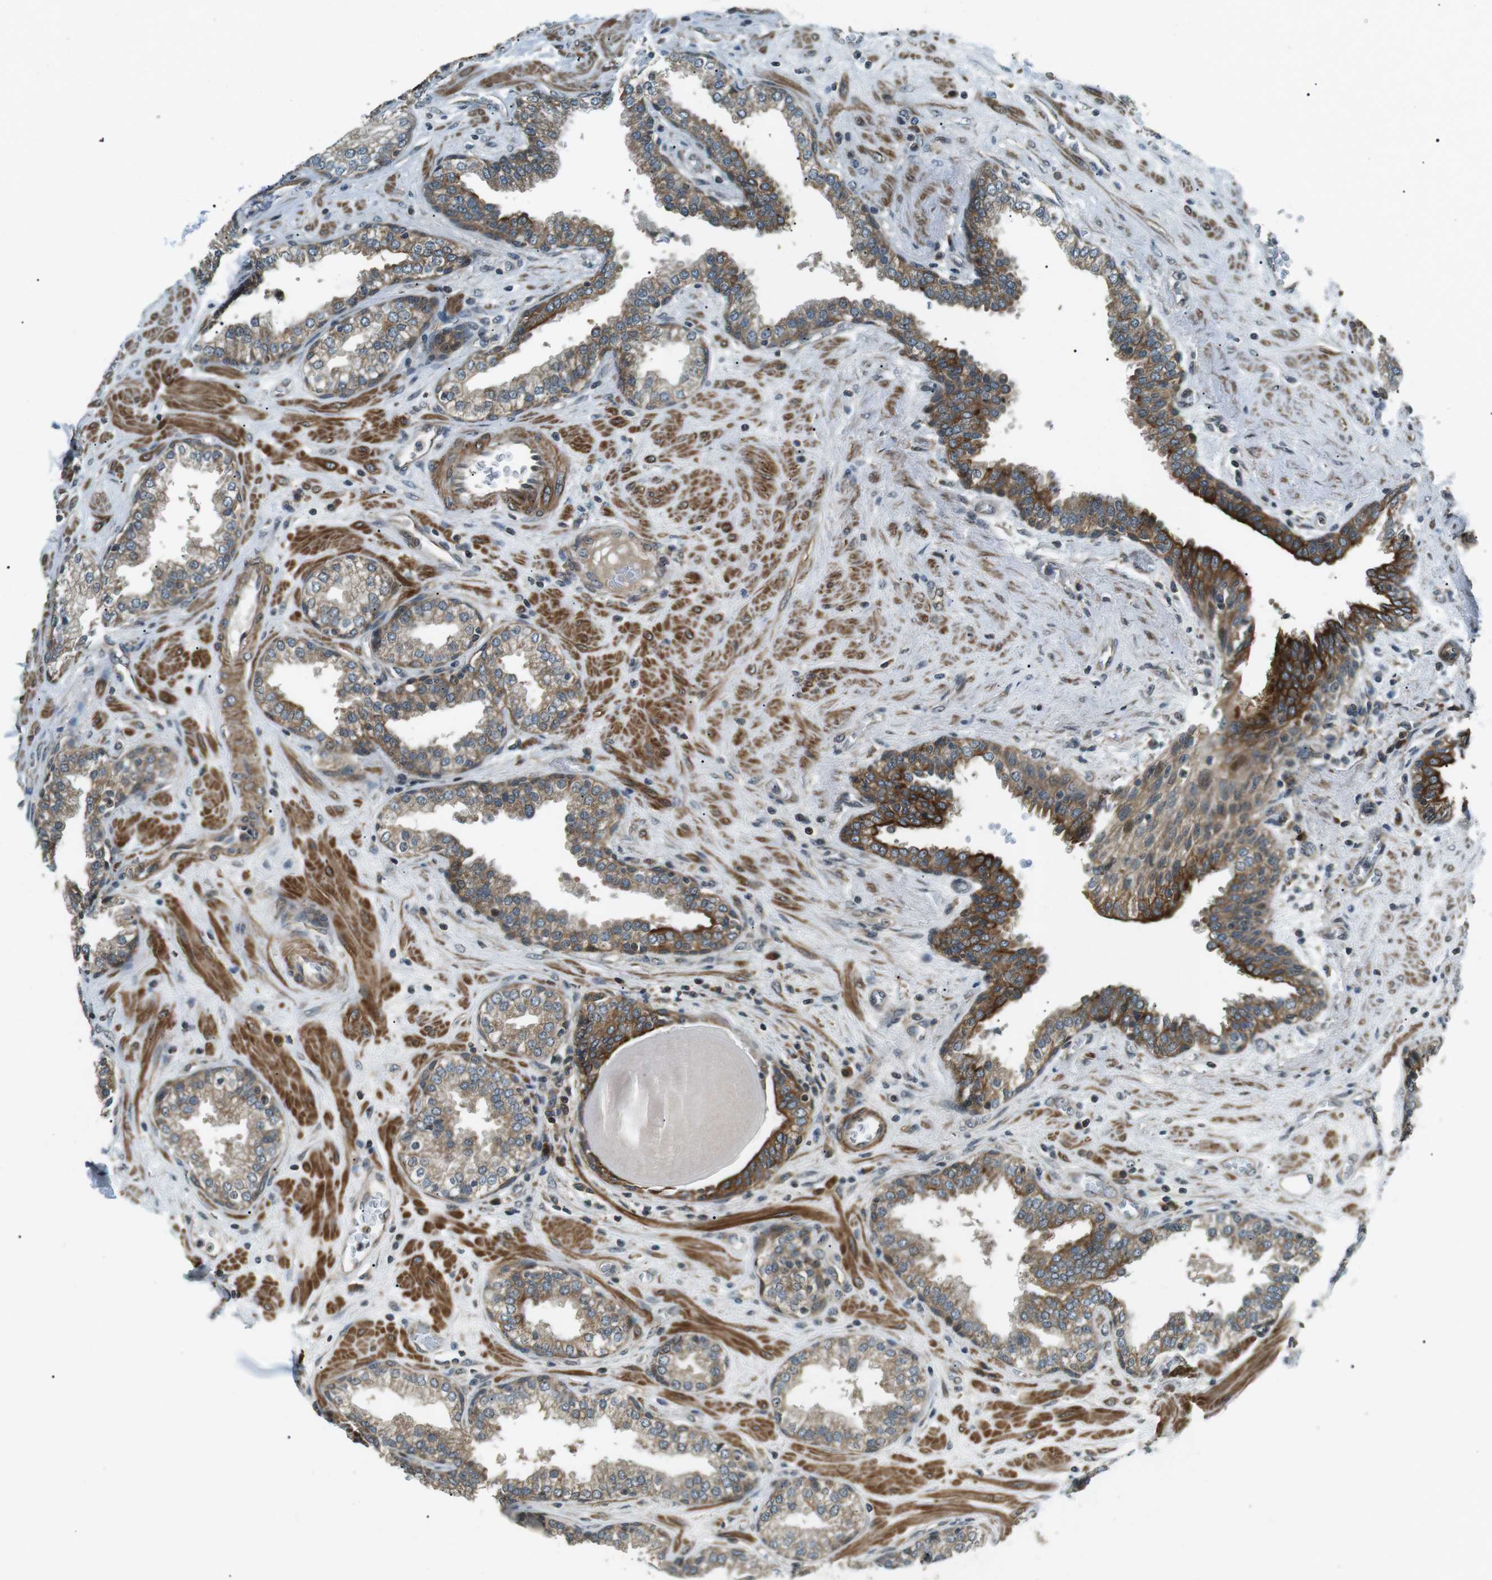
{"staining": {"intensity": "moderate", "quantity": ">75%", "location": "cytoplasmic/membranous"}, "tissue": "prostate", "cell_type": "Glandular cells", "image_type": "normal", "snomed": [{"axis": "morphology", "description": "Normal tissue, NOS"}, {"axis": "topography", "description": "Prostate"}], "caption": "The photomicrograph reveals immunohistochemical staining of unremarkable prostate. There is moderate cytoplasmic/membranous expression is present in about >75% of glandular cells.", "gene": "TMEM74", "patient": {"sex": "male", "age": 51}}